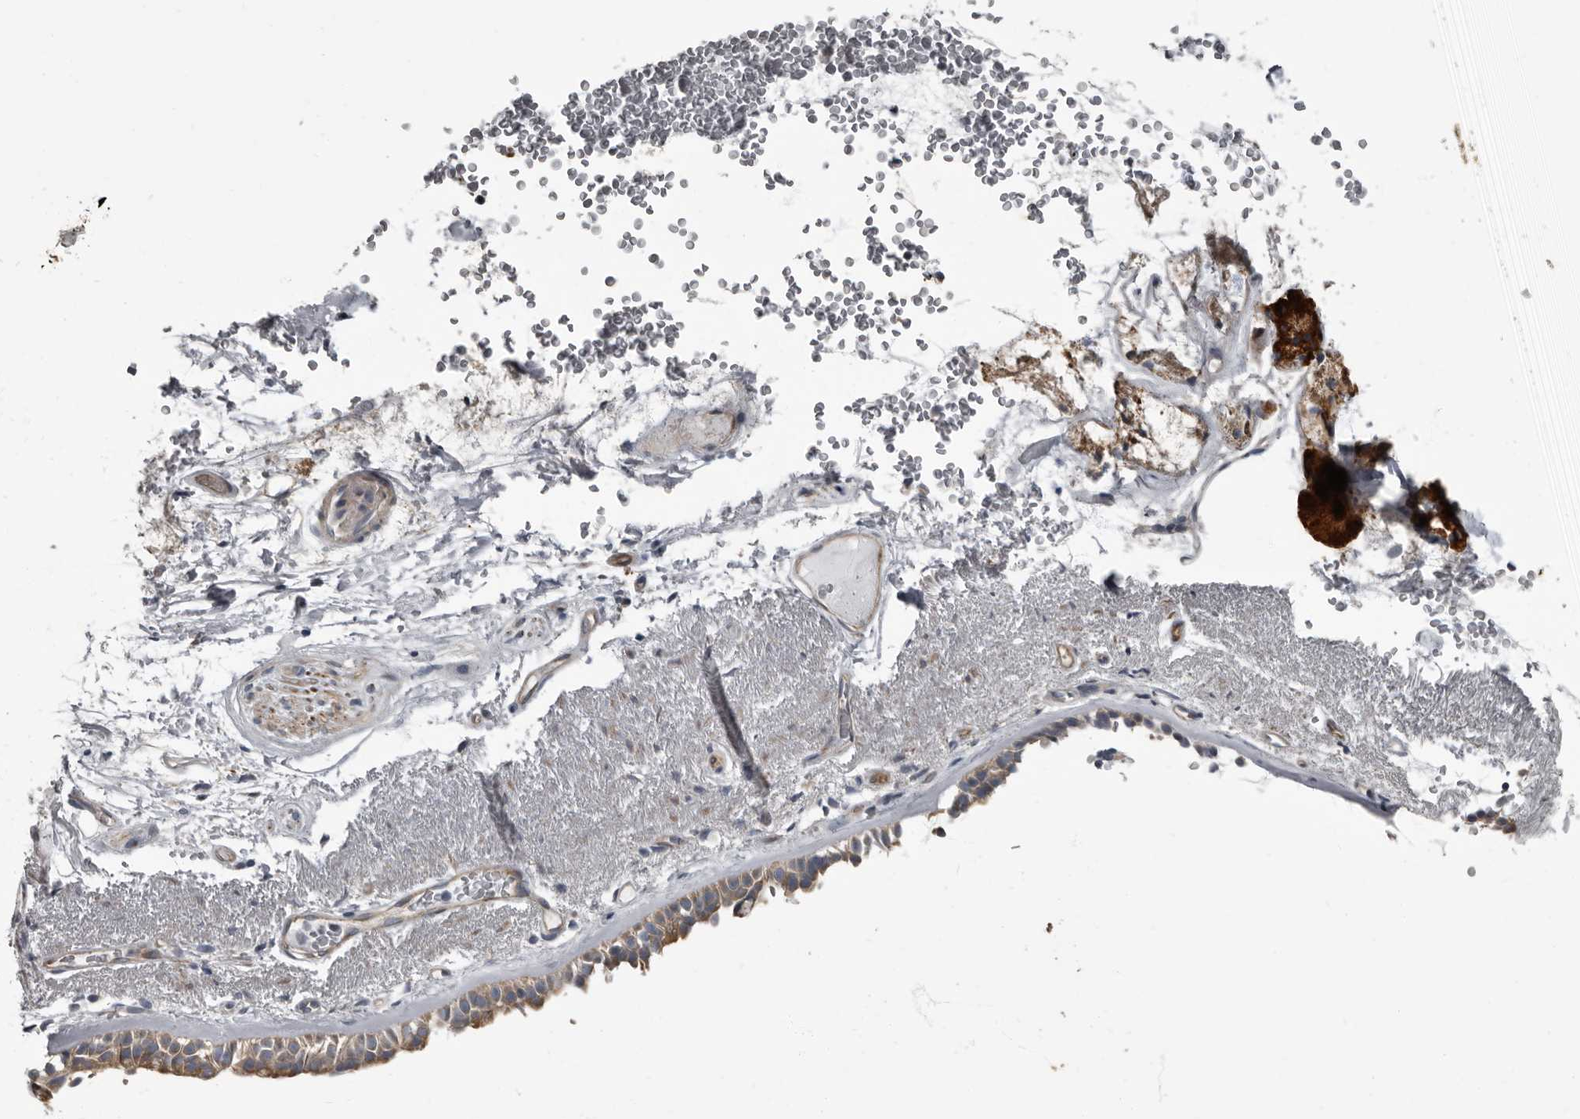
{"staining": {"intensity": "moderate", "quantity": "<25%", "location": "cytoplasmic/membranous"}, "tissue": "bronchus", "cell_type": "Respiratory epithelial cells", "image_type": "normal", "snomed": [{"axis": "morphology", "description": "Normal tissue, NOS"}, {"axis": "morphology", "description": "Squamous cell carcinoma, NOS"}, {"axis": "topography", "description": "Lymph node"}, {"axis": "topography", "description": "Bronchus"}, {"axis": "topography", "description": "Lung"}], "caption": "A micrograph showing moderate cytoplasmic/membranous expression in about <25% of respiratory epithelial cells in normal bronchus, as visualized by brown immunohistochemical staining.", "gene": "TPD52L1", "patient": {"sex": "male", "age": 66}}